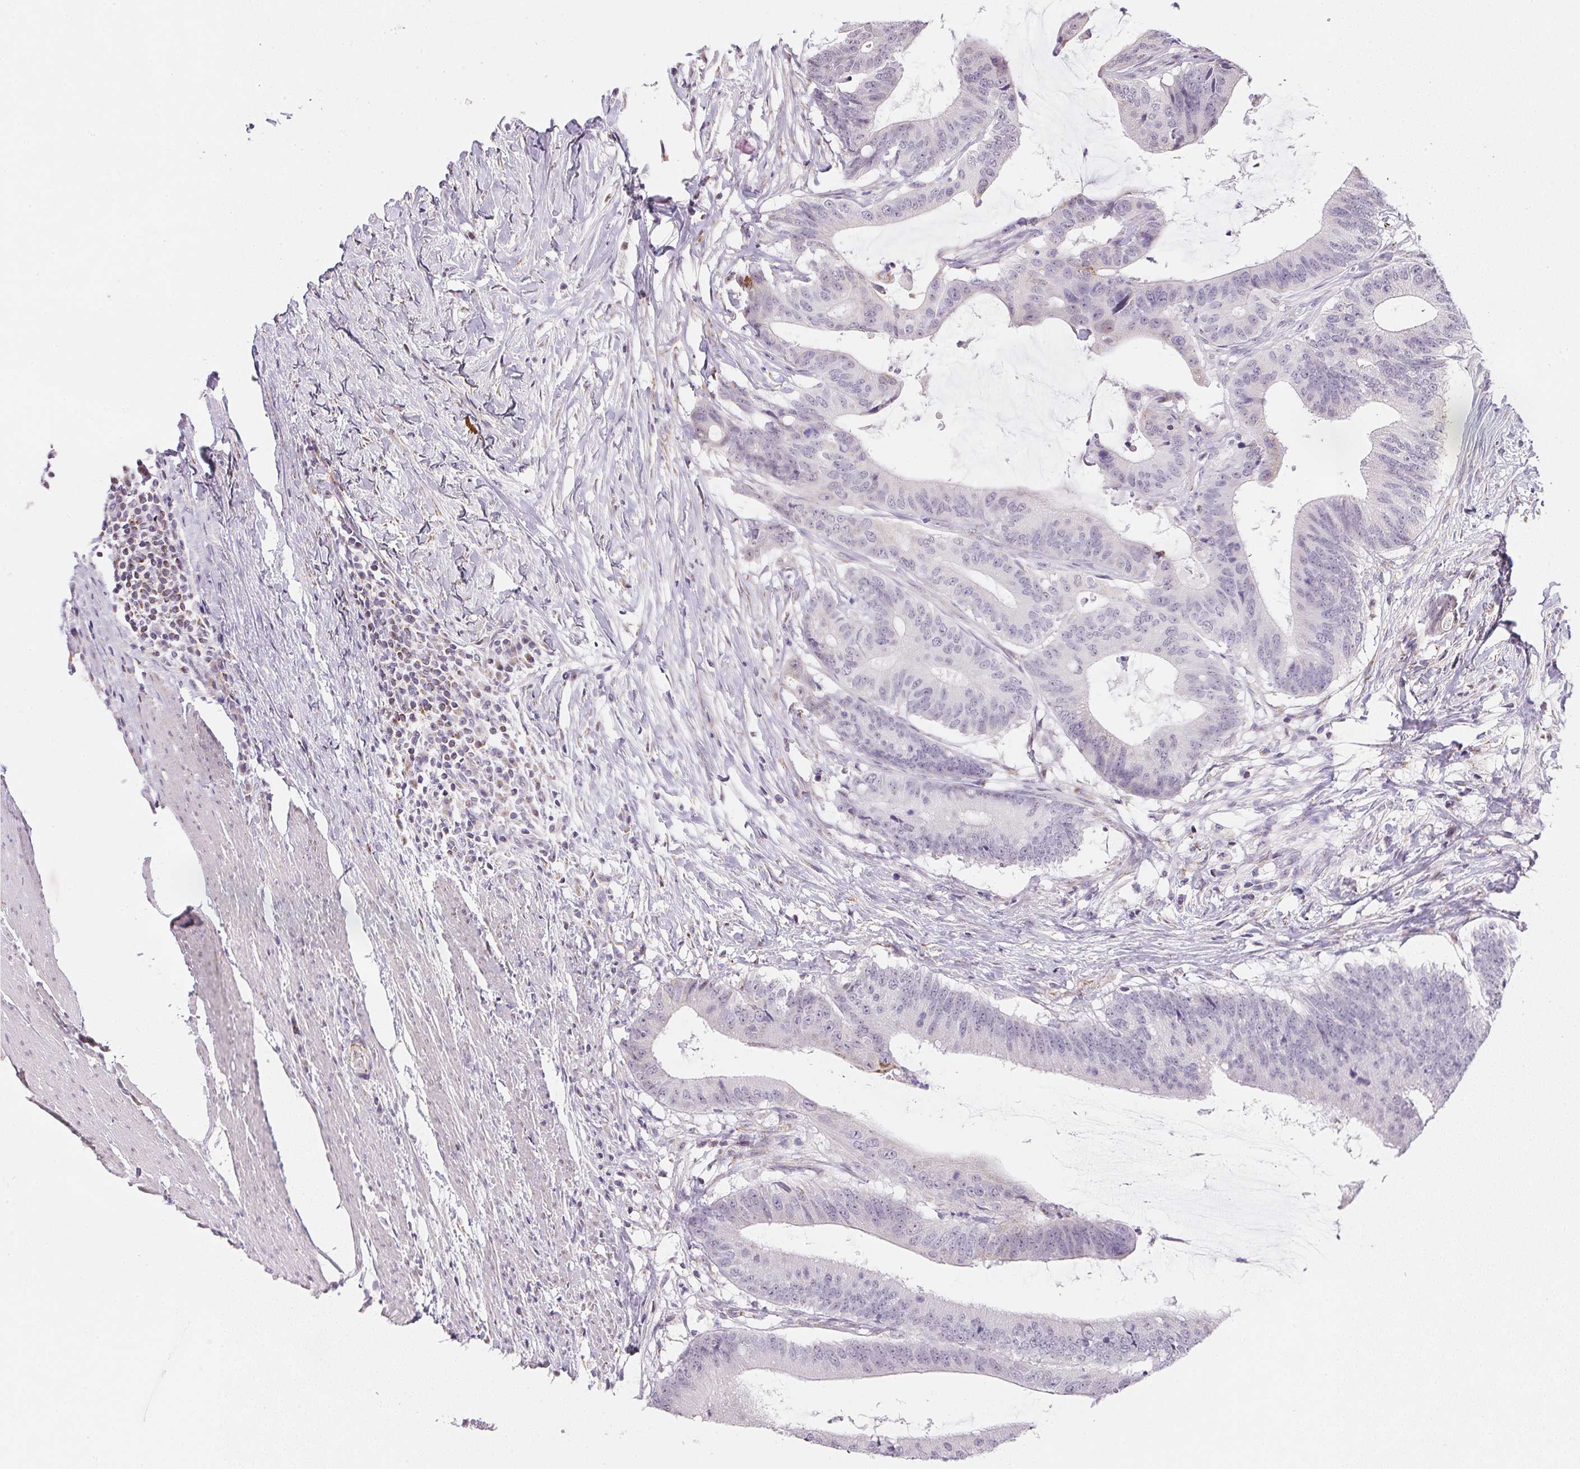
{"staining": {"intensity": "negative", "quantity": "none", "location": "none"}, "tissue": "colorectal cancer", "cell_type": "Tumor cells", "image_type": "cancer", "snomed": [{"axis": "morphology", "description": "Adenocarcinoma, NOS"}, {"axis": "topography", "description": "Colon"}], "caption": "A high-resolution photomicrograph shows immunohistochemistry staining of colorectal adenocarcinoma, which exhibits no significant expression in tumor cells.", "gene": "GIPC2", "patient": {"sex": "female", "age": 43}}